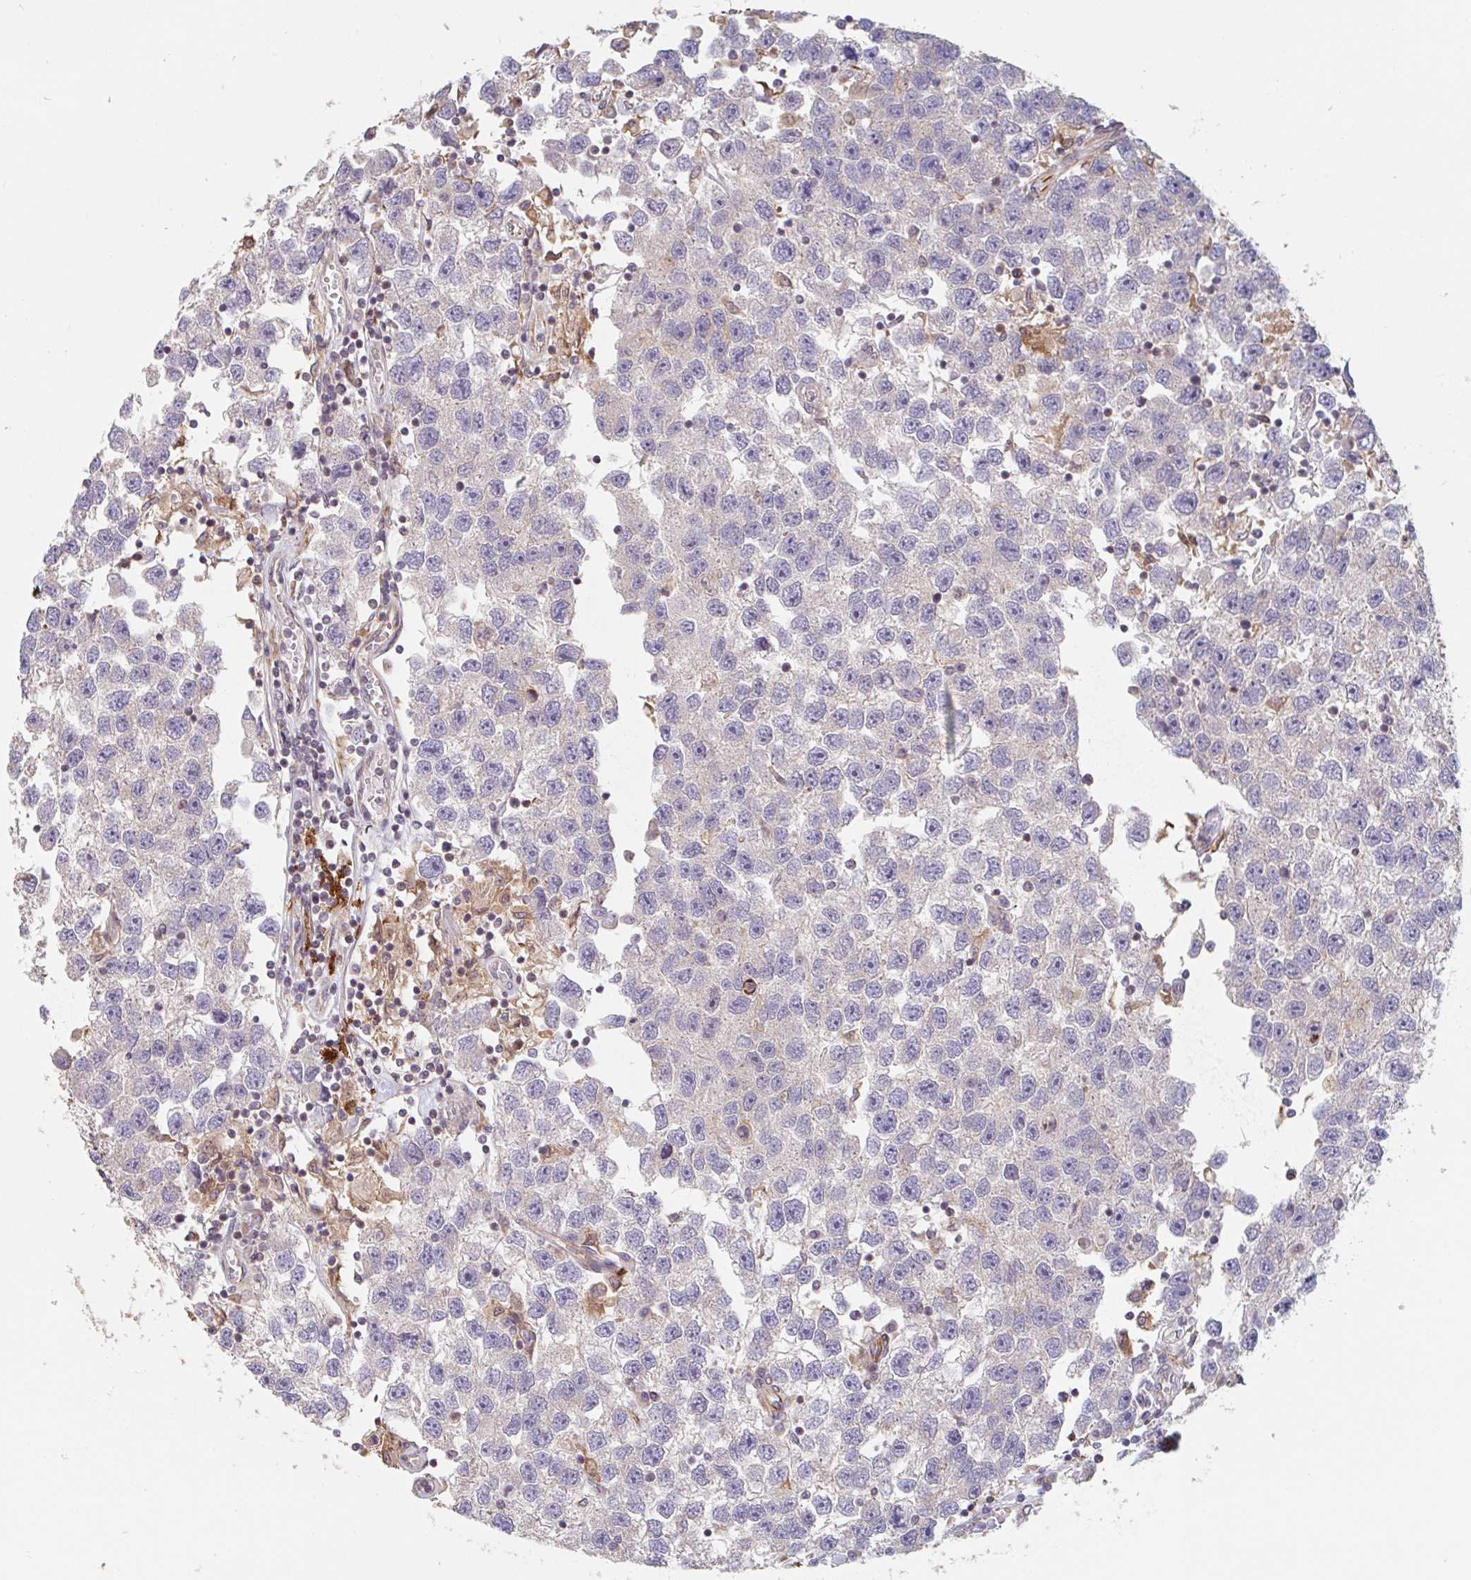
{"staining": {"intensity": "negative", "quantity": "none", "location": "none"}, "tissue": "testis cancer", "cell_type": "Tumor cells", "image_type": "cancer", "snomed": [{"axis": "morphology", "description": "Seminoma, NOS"}, {"axis": "topography", "description": "Testis"}], "caption": "IHC image of neoplastic tissue: testis cancer stained with DAB (3,3'-diaminobenzidine) displays no significant protein expression in tumor cells.", "gene": "NUB1", "patient": {"sex": "male", "age": 26}}